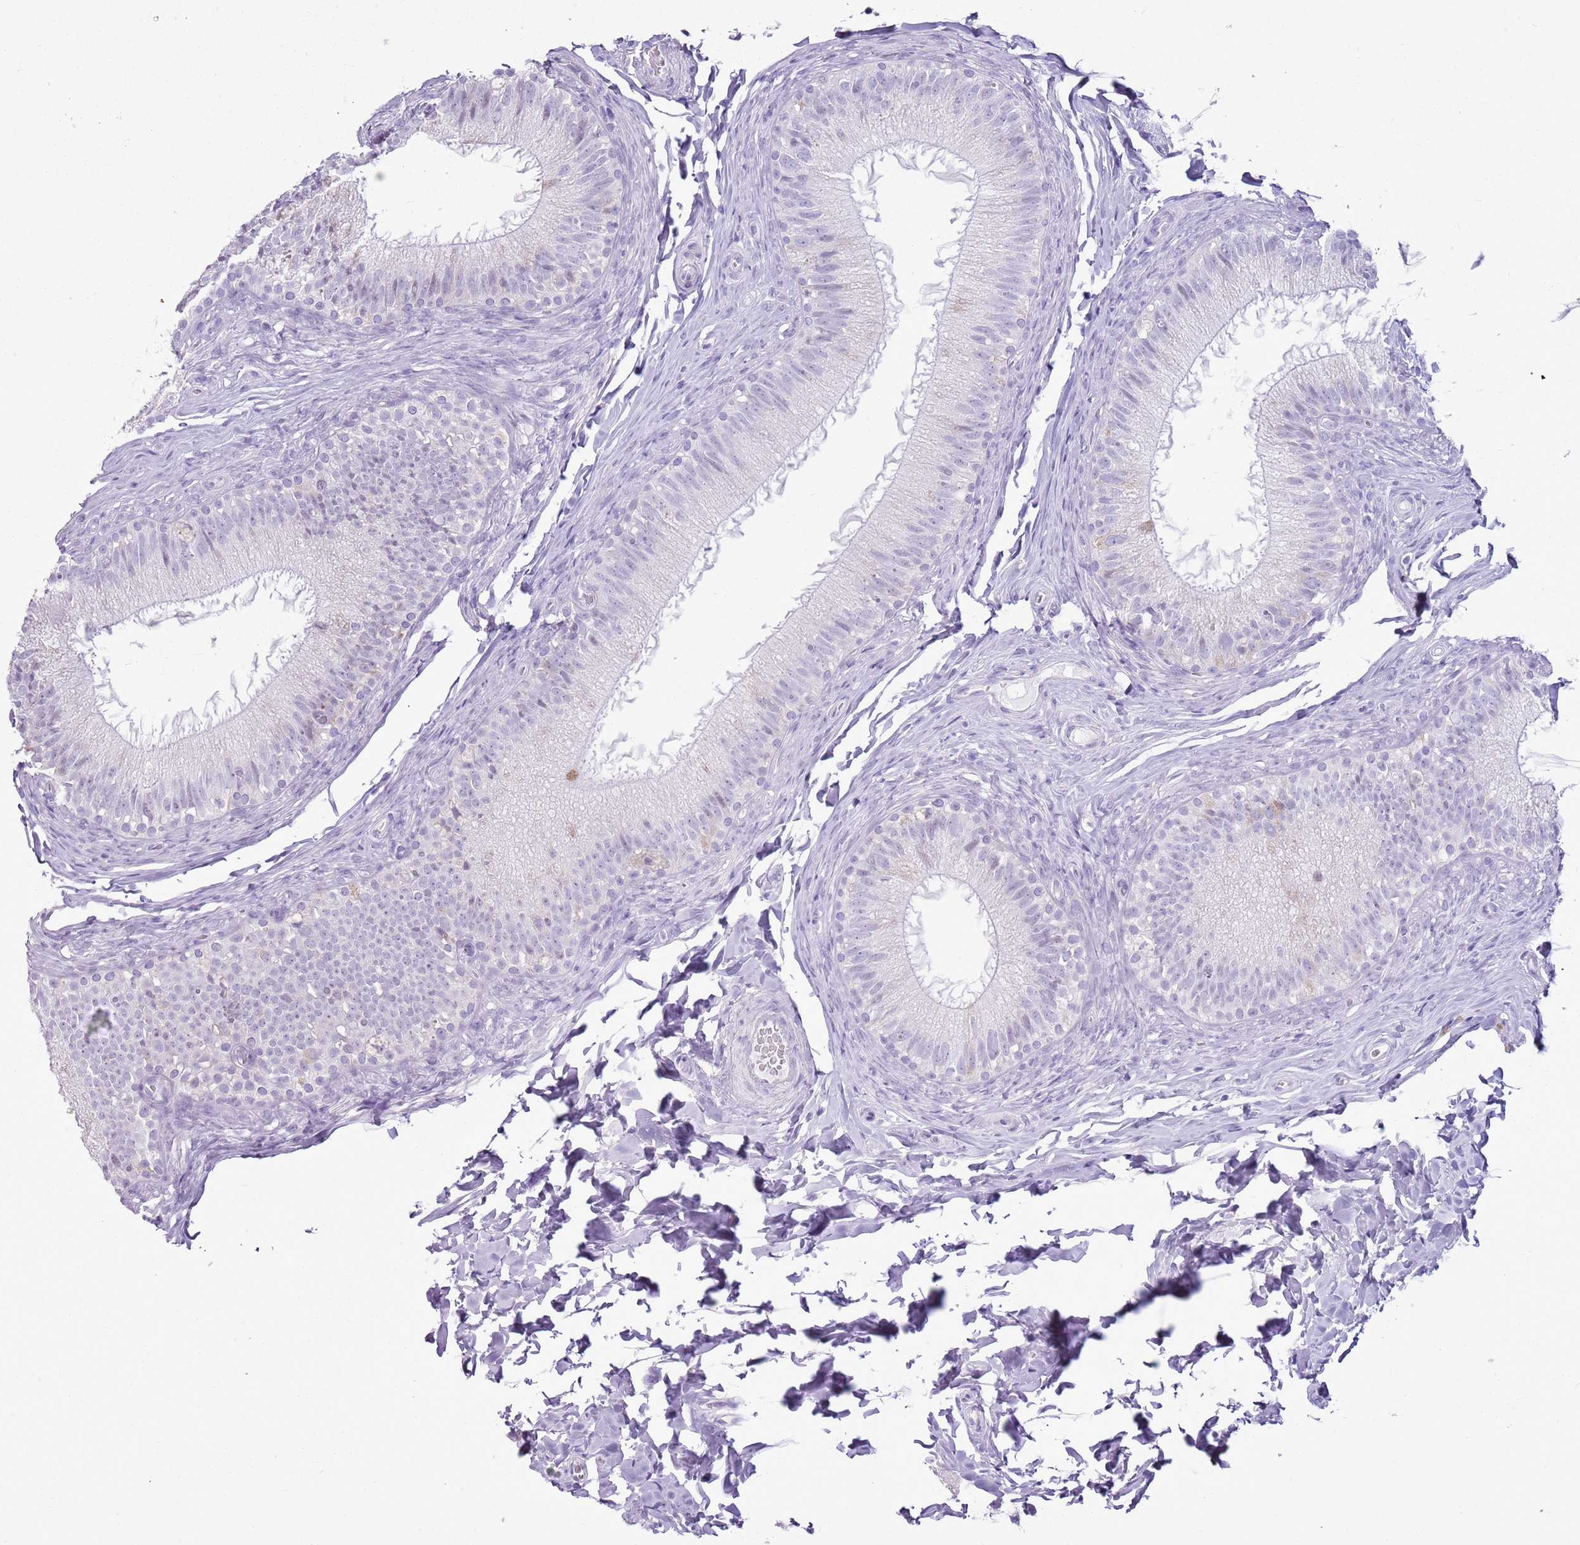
{"staining": {"intensity": "negative", "quantity": "none", "location": "none"}, "tissue": "epididymis", "cell_type": "Glandular cells", "image_type": "normal", "snomed": [{"axis": "morphology", "description": "Normal tissue, NOS"}, {"axis": "topography", "description": "Epididymis"}], "caption": "Glandular cells show no significant protein staining in benign epididymis. (Stains: DAB immunohistochemistry with hematoxylin counter stain, Microscopy: brightfield microscopy at high magnification).", "gene": "RPL3L", "patient": {"sex": "male", "age": 49}}